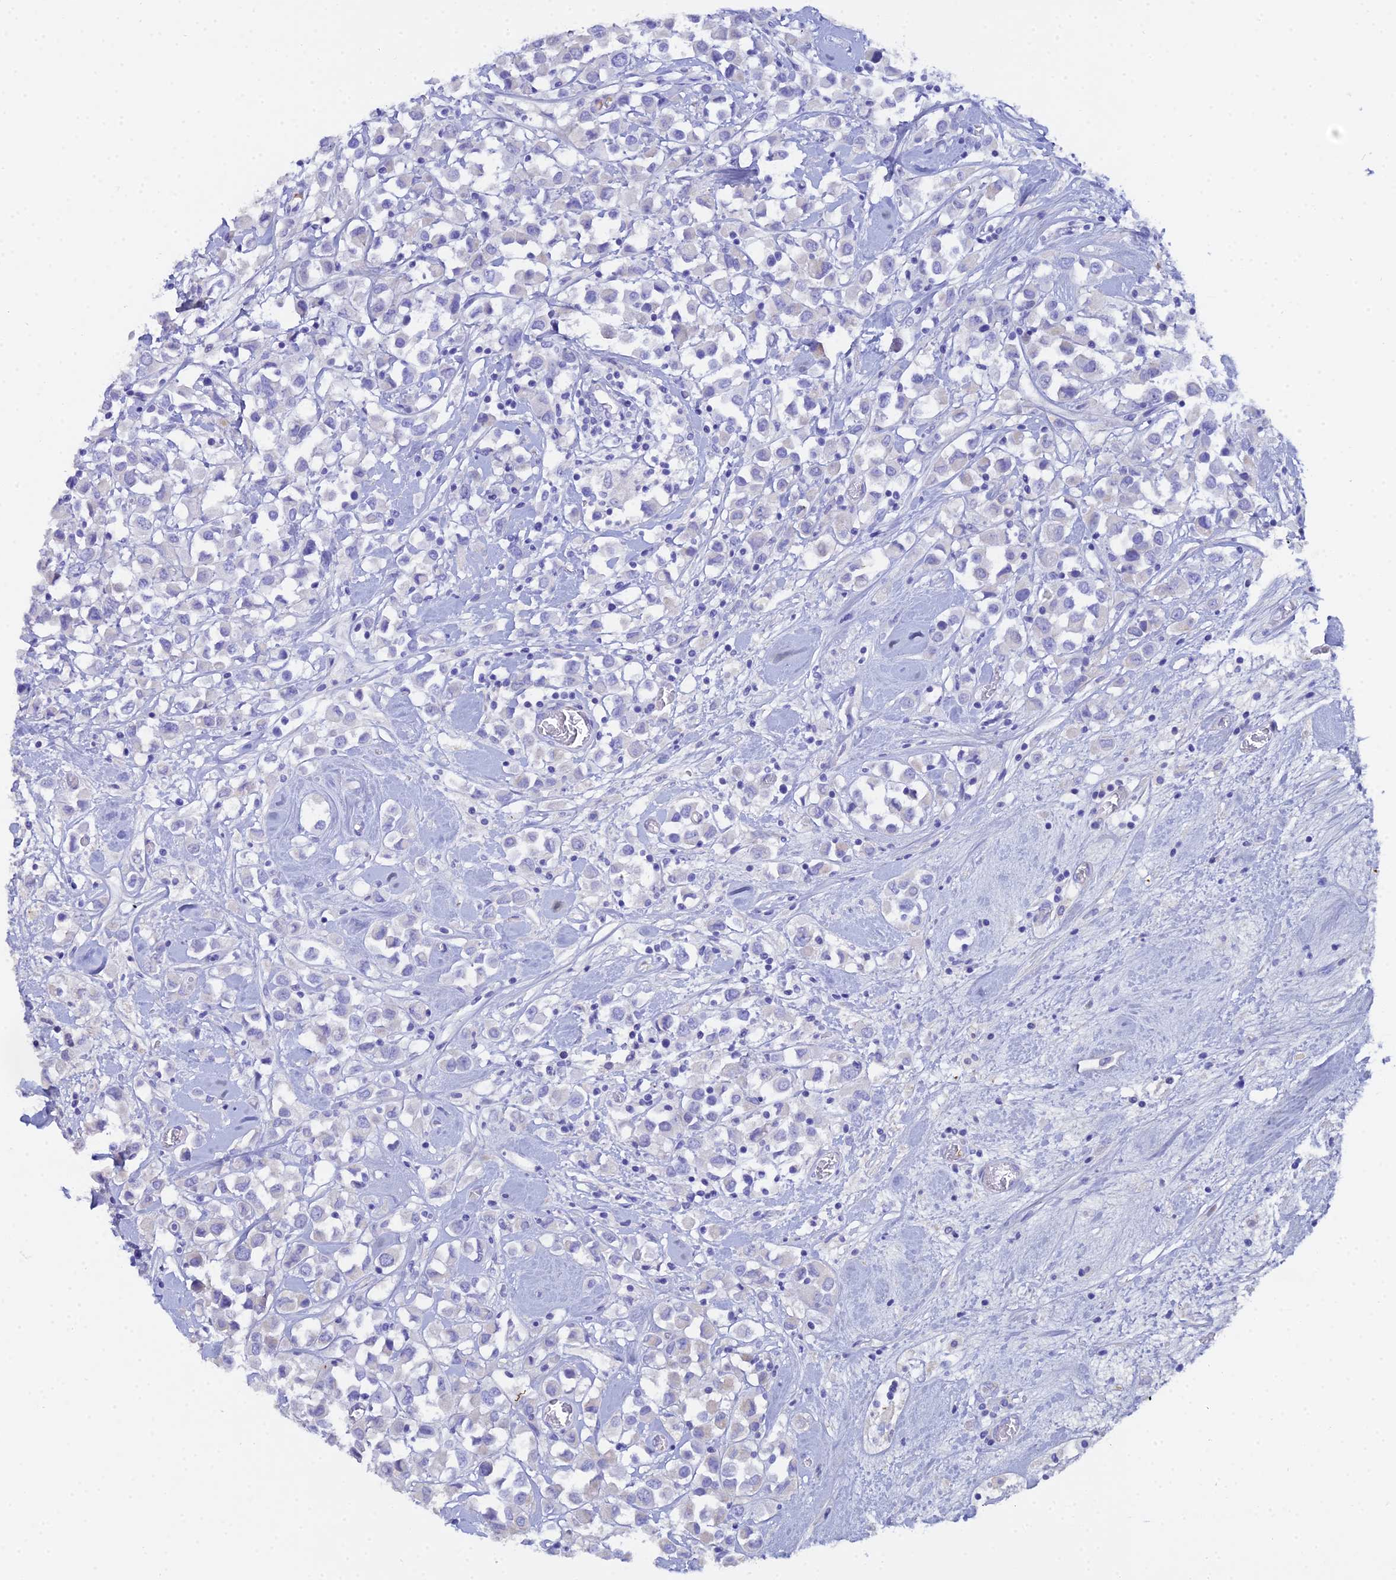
{"staining": {"intensity": "negative", "quantity": "none", "location": "none"}, "tissue": "breast cancer", "cell_type": "Tumor cells", "image_type": "cancer", "snomed": [{"axis": "morphology", "description": "Duct carcinoma"}, {"axis": "topography", "description": "Breast"}], "caption": "The image shows no staining of tumor cells in breast cancer.", "gene": "CELA3A", "patient": {"sex": "female", "age": 61}}